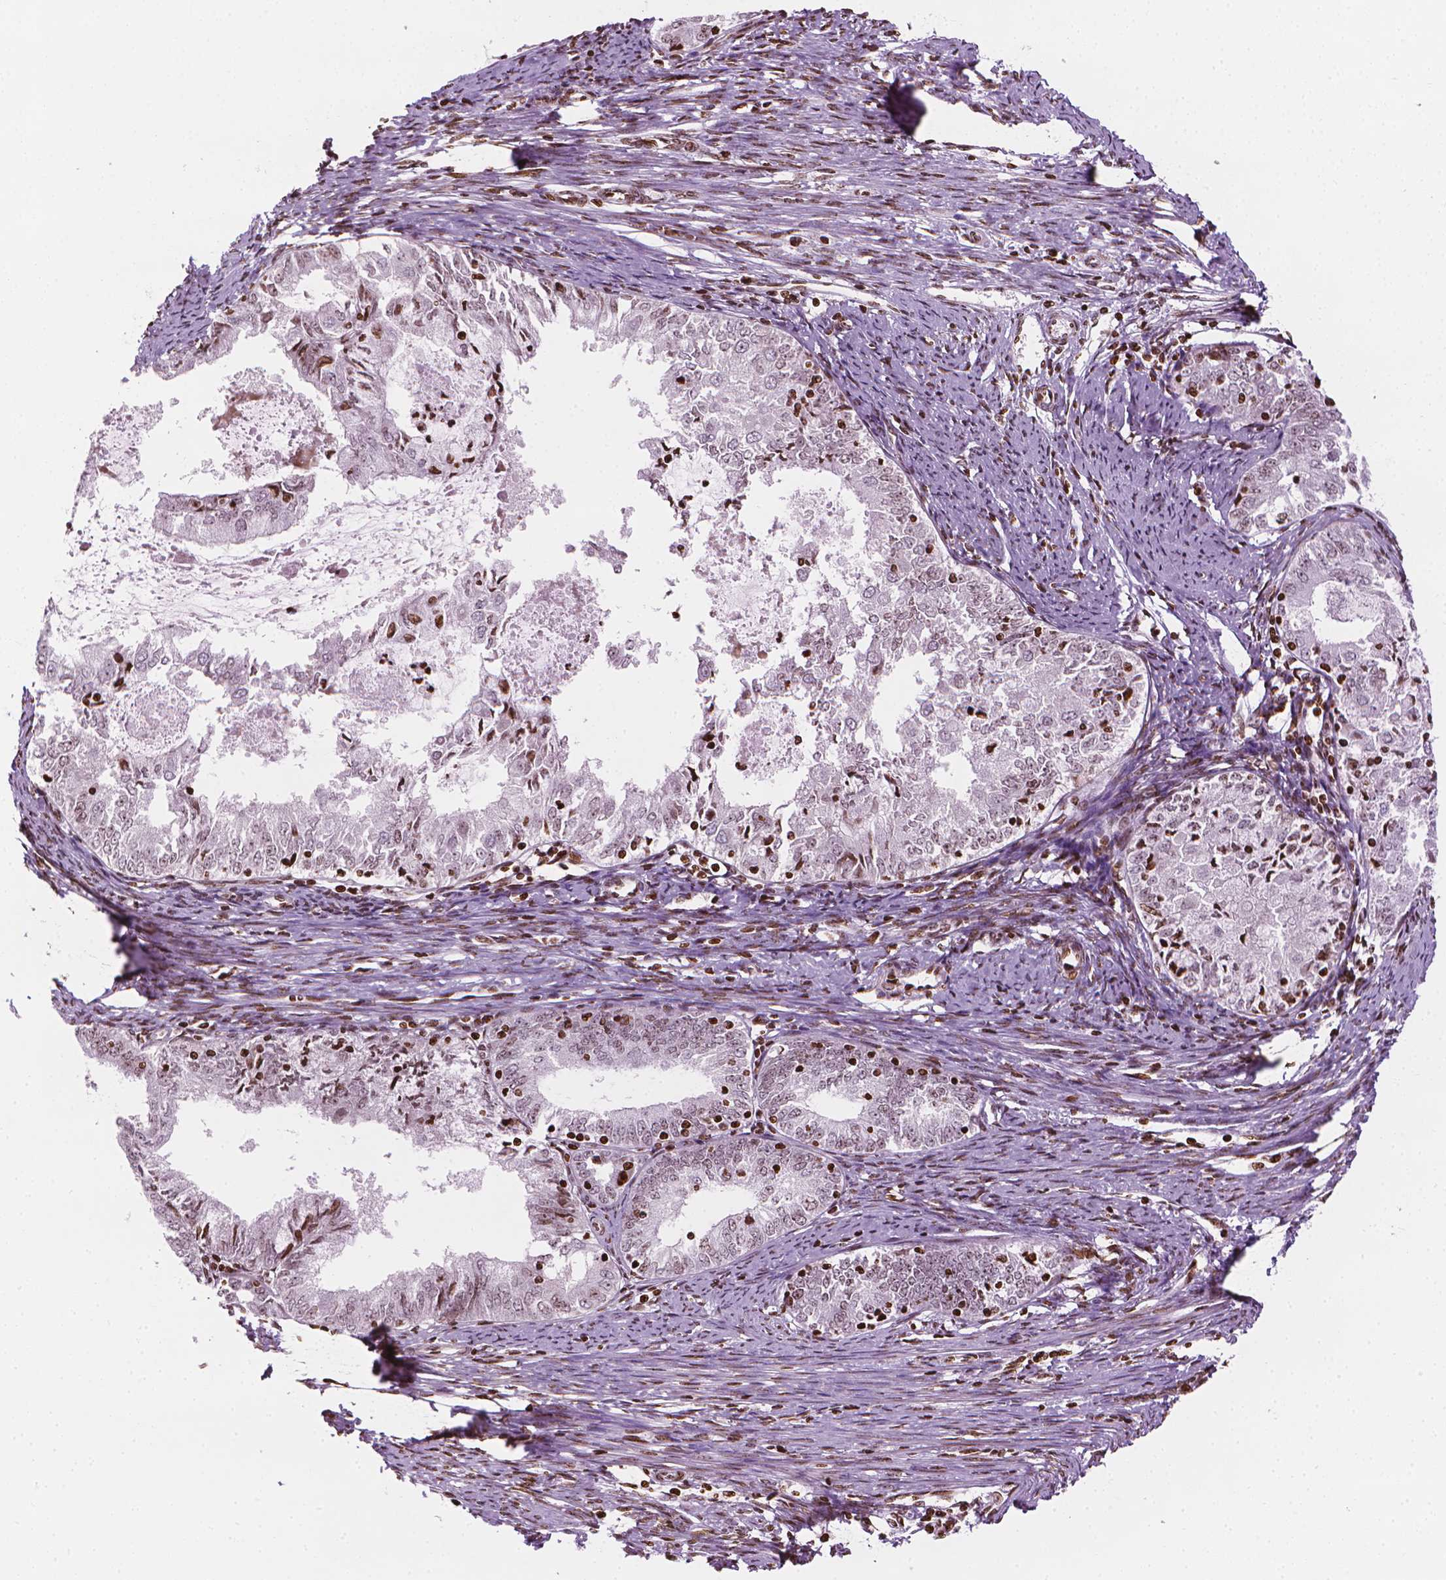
{"staining": {"intensity": "weak", "quantity": "<25%", "location": "nuclear"}, "tissue": "endometrial cancer", "cell_type": "Tumor cells", "image_type": "cancer", "snomed": [{"axis": "morphology", "description": "Adenocarcinoma, NOS"}, {"axis": "topography", "description": "Endometrium"}], "caption": "Endometrial cancer (adenocarcinoma) was stained to show a protein in brown. There is no significant expression in tumor cells.", "gene": "PIP4K2A", "patient": {"sex": "female", "age": 57}}